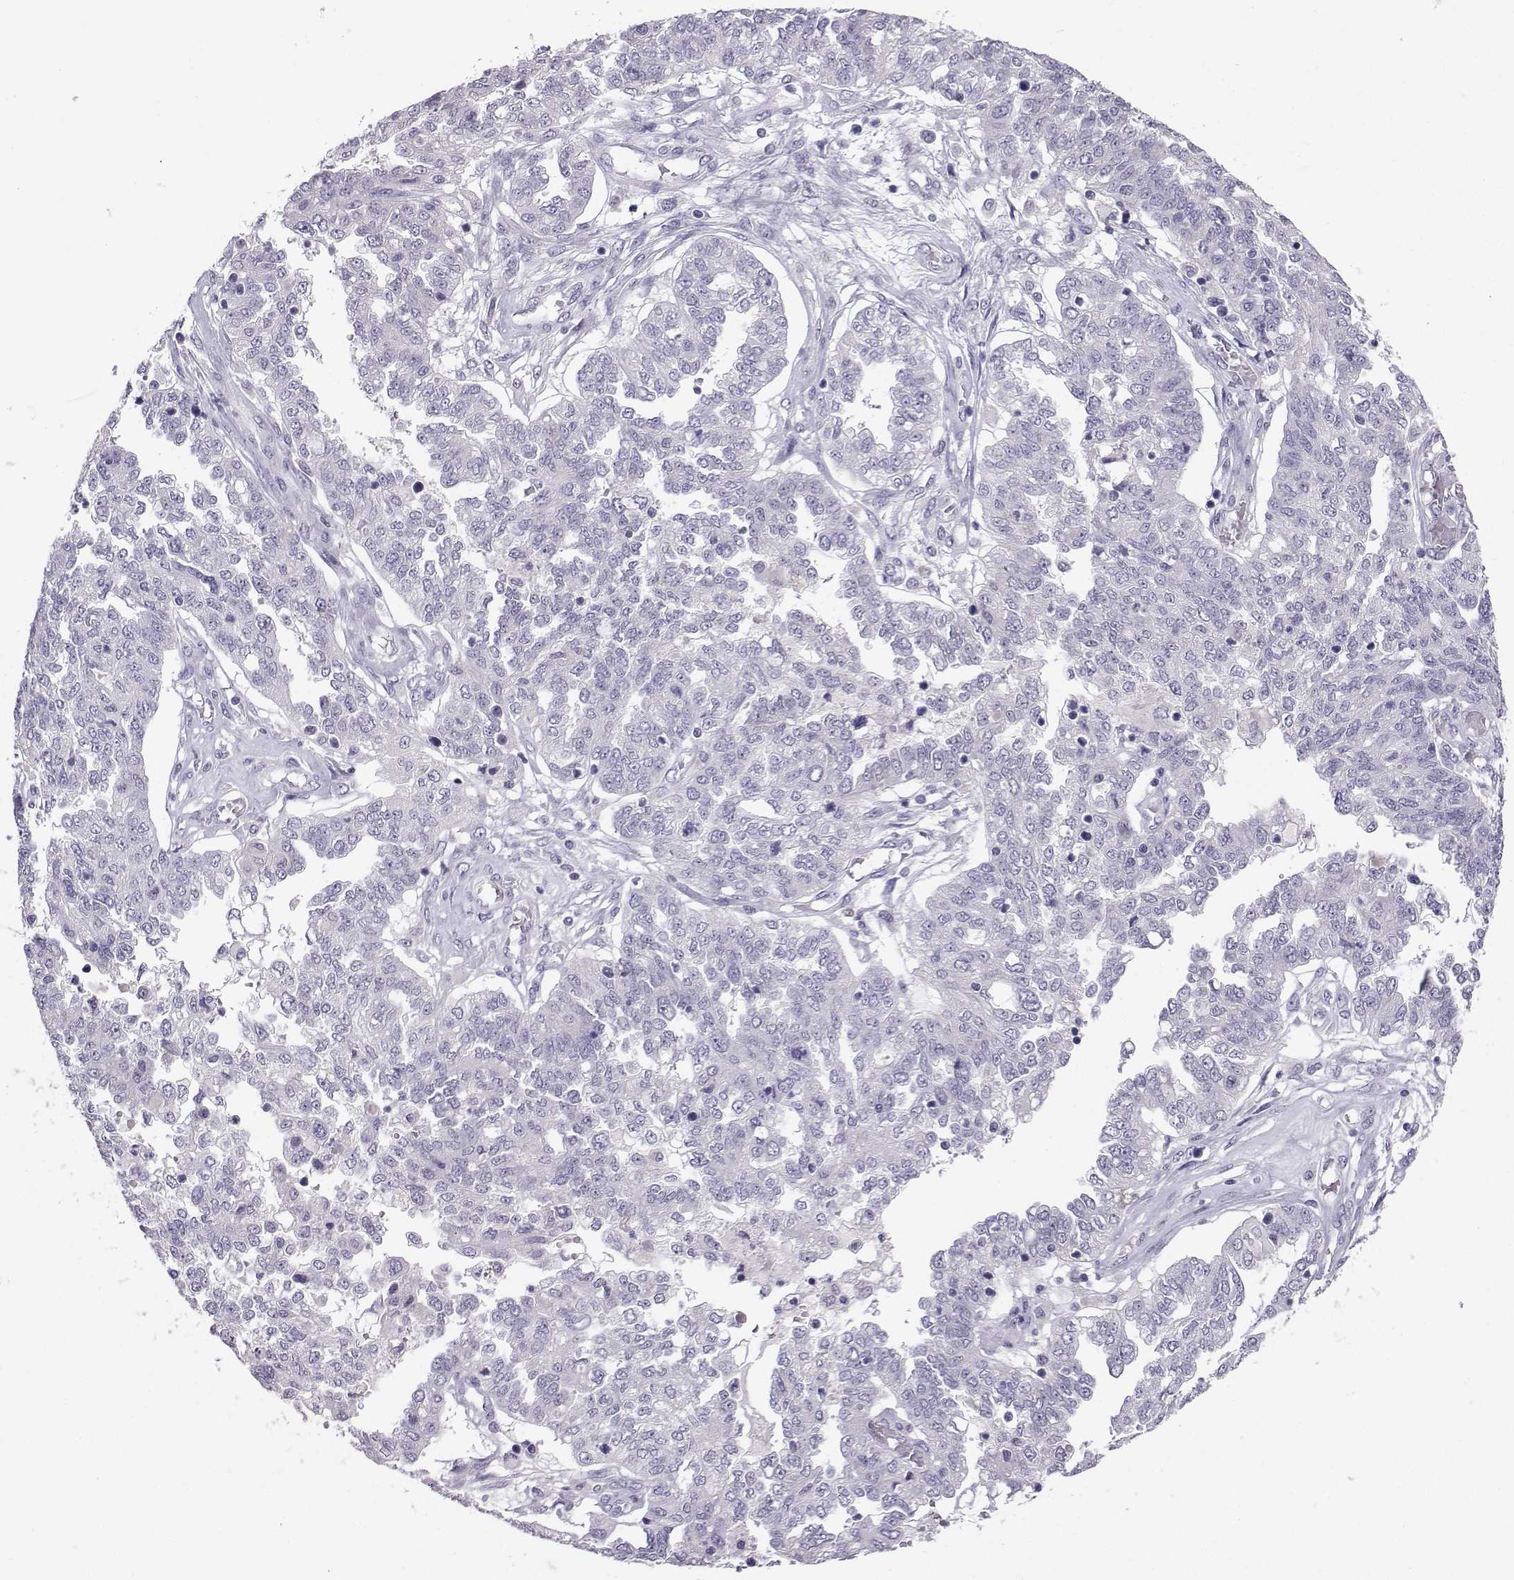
{"staining": {"intensity": "negative", "quantity": "none", "location": "none"}, "tissue": "ovarian cancer", "cell_type": "Tumor cells", "image_type": "cancer", "snomed": [{"axis": "morphology", "description": "Cystadenocarcinoma, serous, NOS"}, {"axis": "topography", "description": "Ovary"}], "caption": "Immunohistochemical staining of serous cystadenocarcinoma (ovarian) demonstrates no significant positivity in tumor cells.", "gene": "TBR1", "patient": {"sex": "female", "age": 67}}